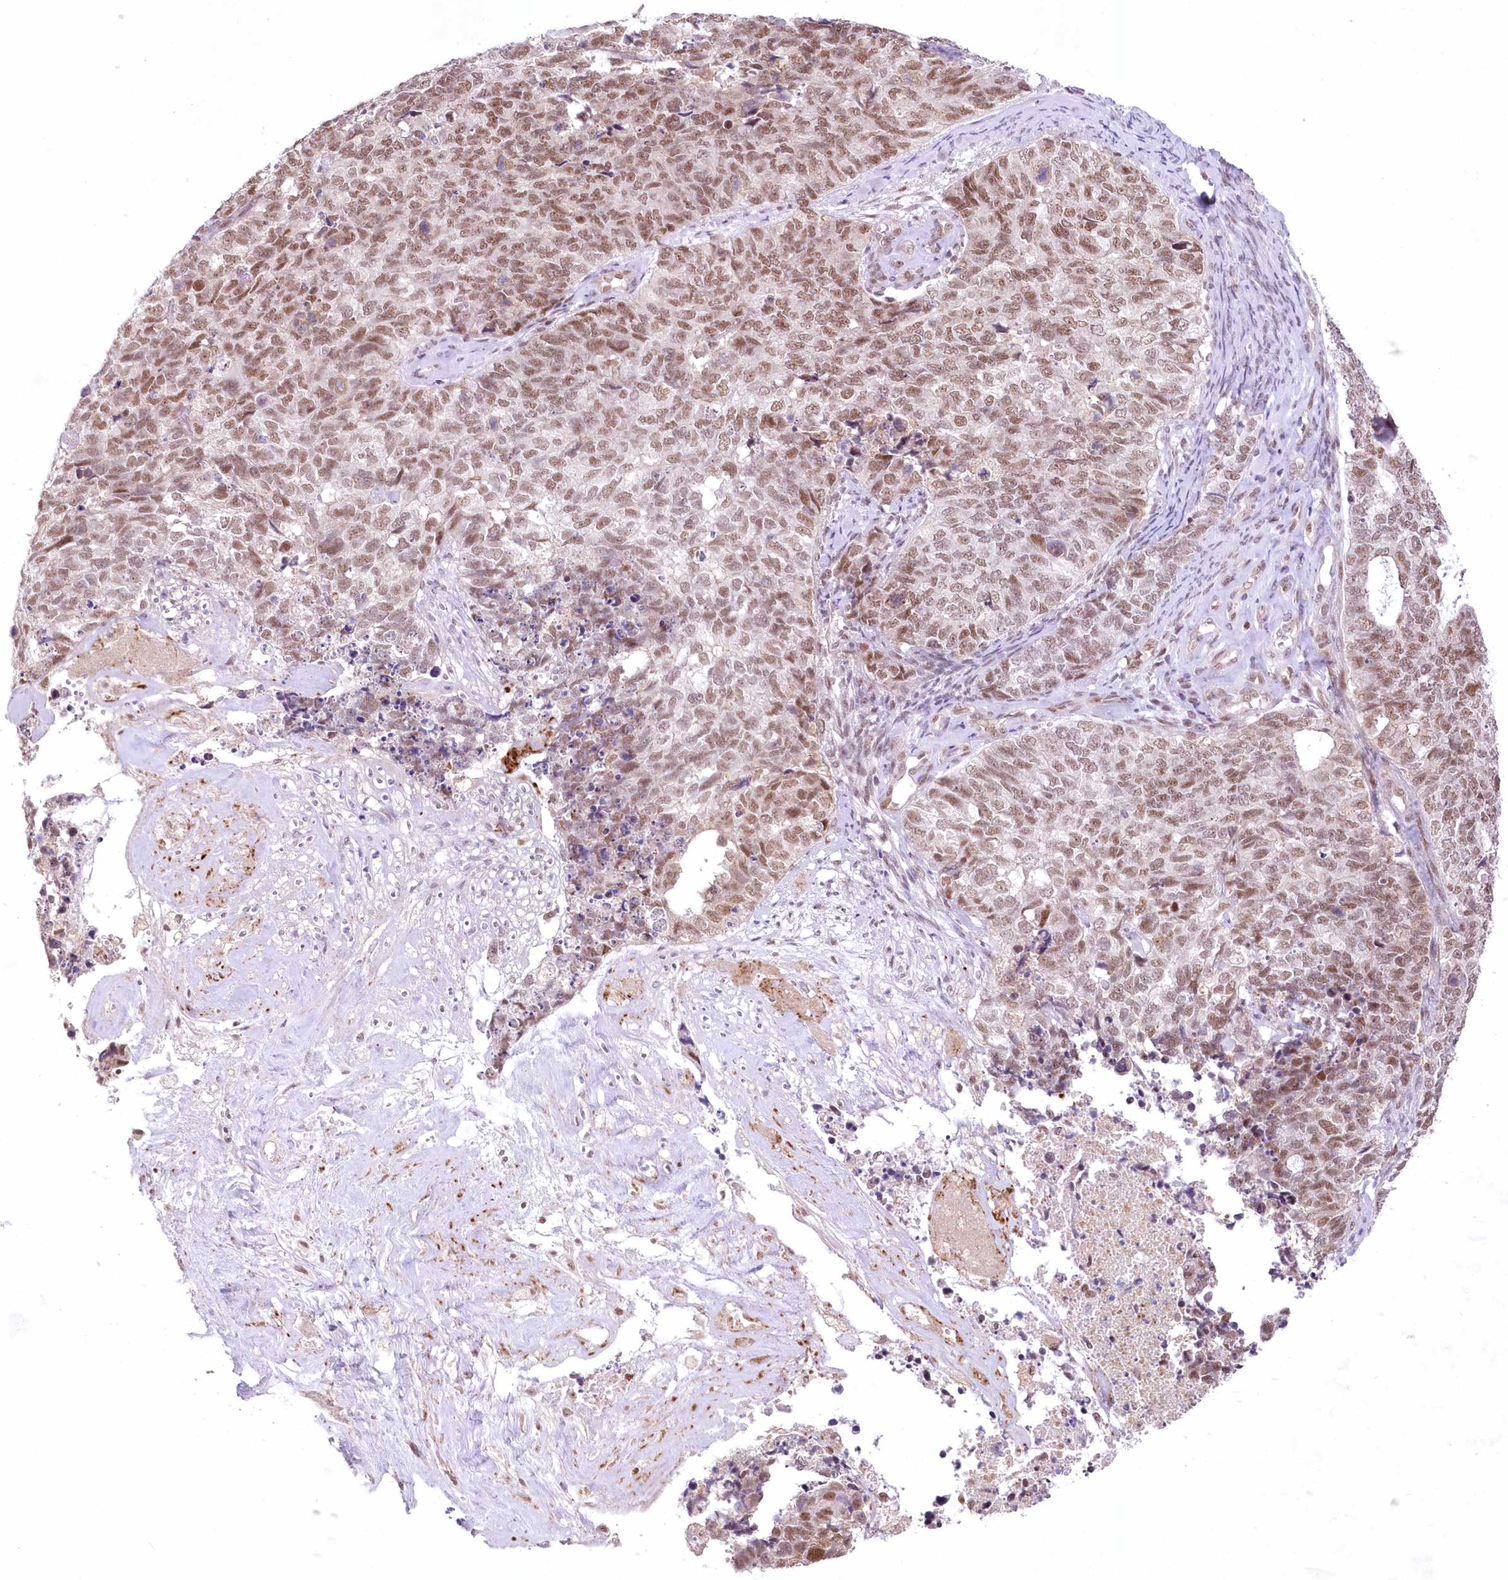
{"staining": {"intensity": "moderate", "quantity": ">75%", "location": "nuclear"}, "tissue": "cervical cancer", "cell_type": "Tumor cells", "image_type": "cancer", "snomed": [{"axis": "morphology", "description": "Squamous cell carcinoma, NOS"}, {"axis": "topography", "description": "Cervix"}], "caption": "The immunohistochemical stain labels moderate nuclear positivity in tumor cells of cervical cancer tissue. Using DAB (brown) and hematoxylin (blue) stains, captured at high magnification using brightfield microscopy.", "gene": "NSUN2", "patient": {"sex": "female", "age": 63}}